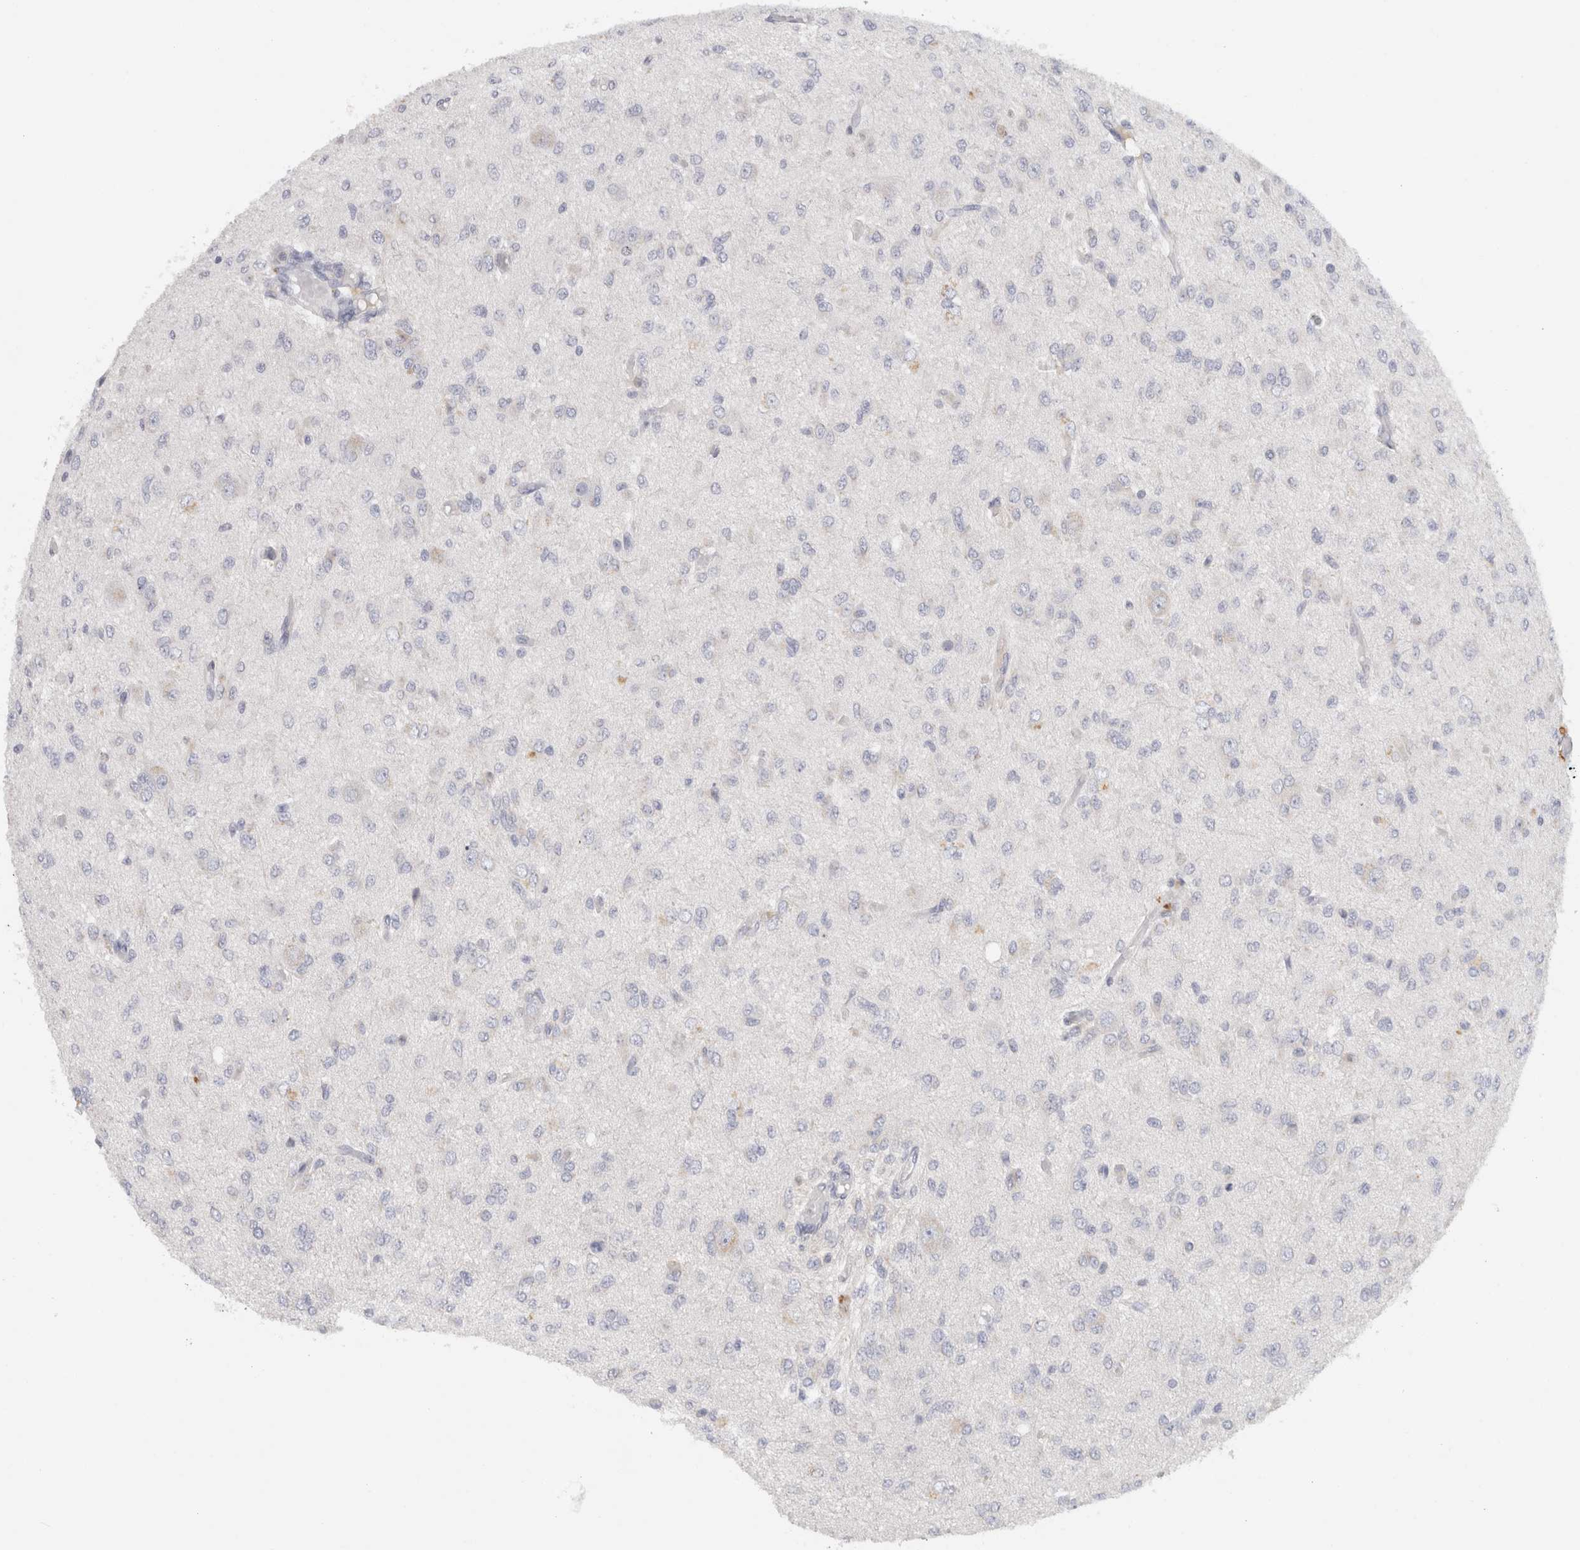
{"staining": {"intensity": "negative", "quantity": "none", "location": "none"}, "tissue": "glioma", "cell_type": "Tumor cells", "image_type": "cancer", "snomed": [{"axis": "morphology", "description": "Glioma, malignant, High grade"}, {"axis": "topography", "description": "Brain"}], "caption": "Immunohistochemical staining of human malignant glioma (high-grade) demonstrates no significant positivity in tumor cells.", "gene": "STK31", "patient": {"sex": "female", "age": 59}}